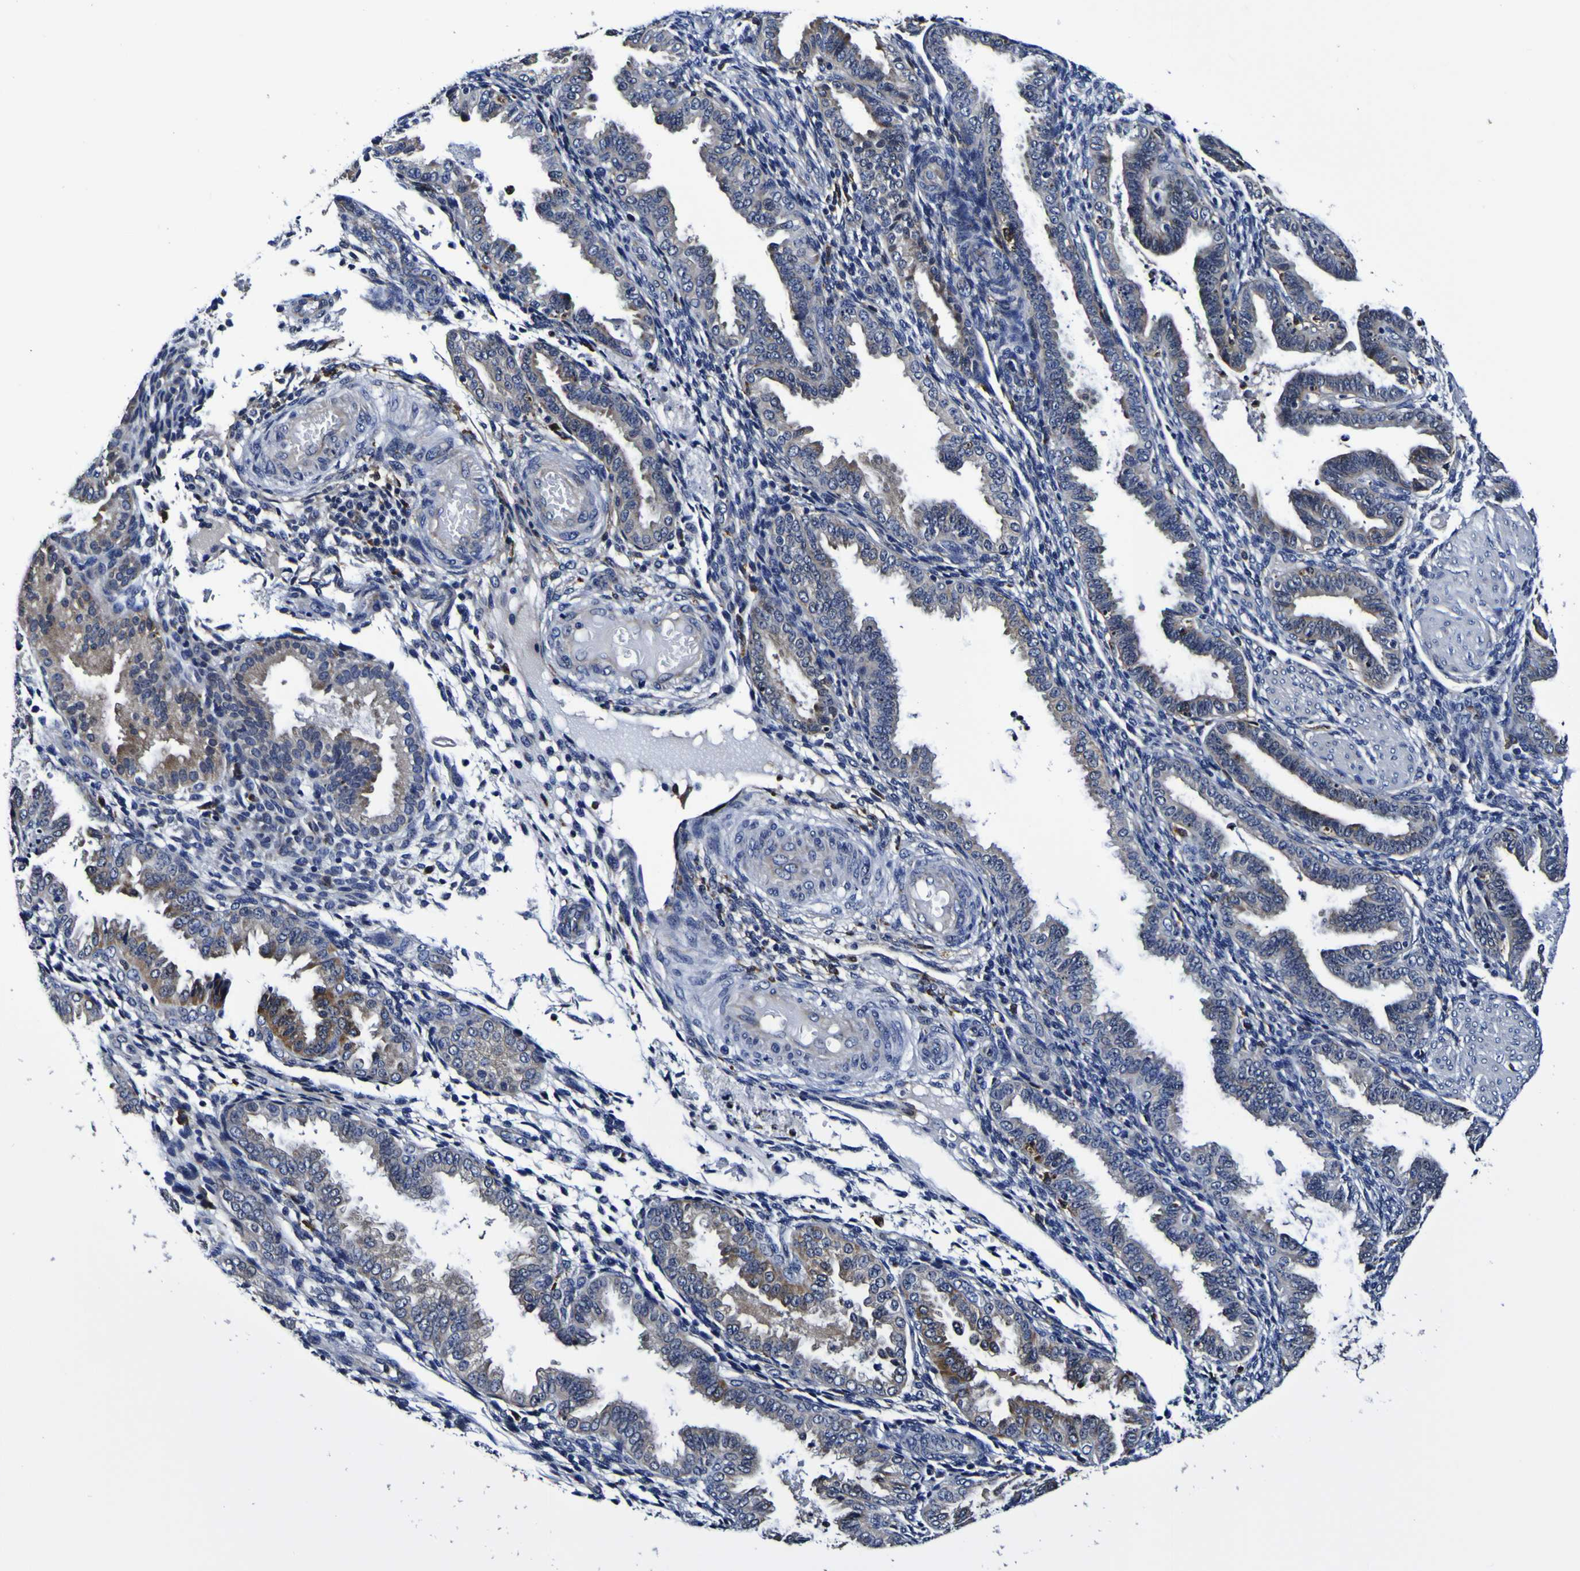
{"staining": {"intensity": "negative", "quantity": "none", "location": "none"}, "tissue": "endometrium", "cell_type": "Cells in endometrial stroma", "image_type": "normal", "snomed": [{"axis": "morphology", "description": "Normal tissue, NOS"}, {"axis": "topography", "description": "Endometrium"}], "caption": "Immunohistochemistry (IHC) photomicrograph of normal human endometrium stained for a protein (brown), which reveals no positivity in cells in endometrial stroma.", "gene": "GPX1", "patient": {"sex": "female", "age": 33}}